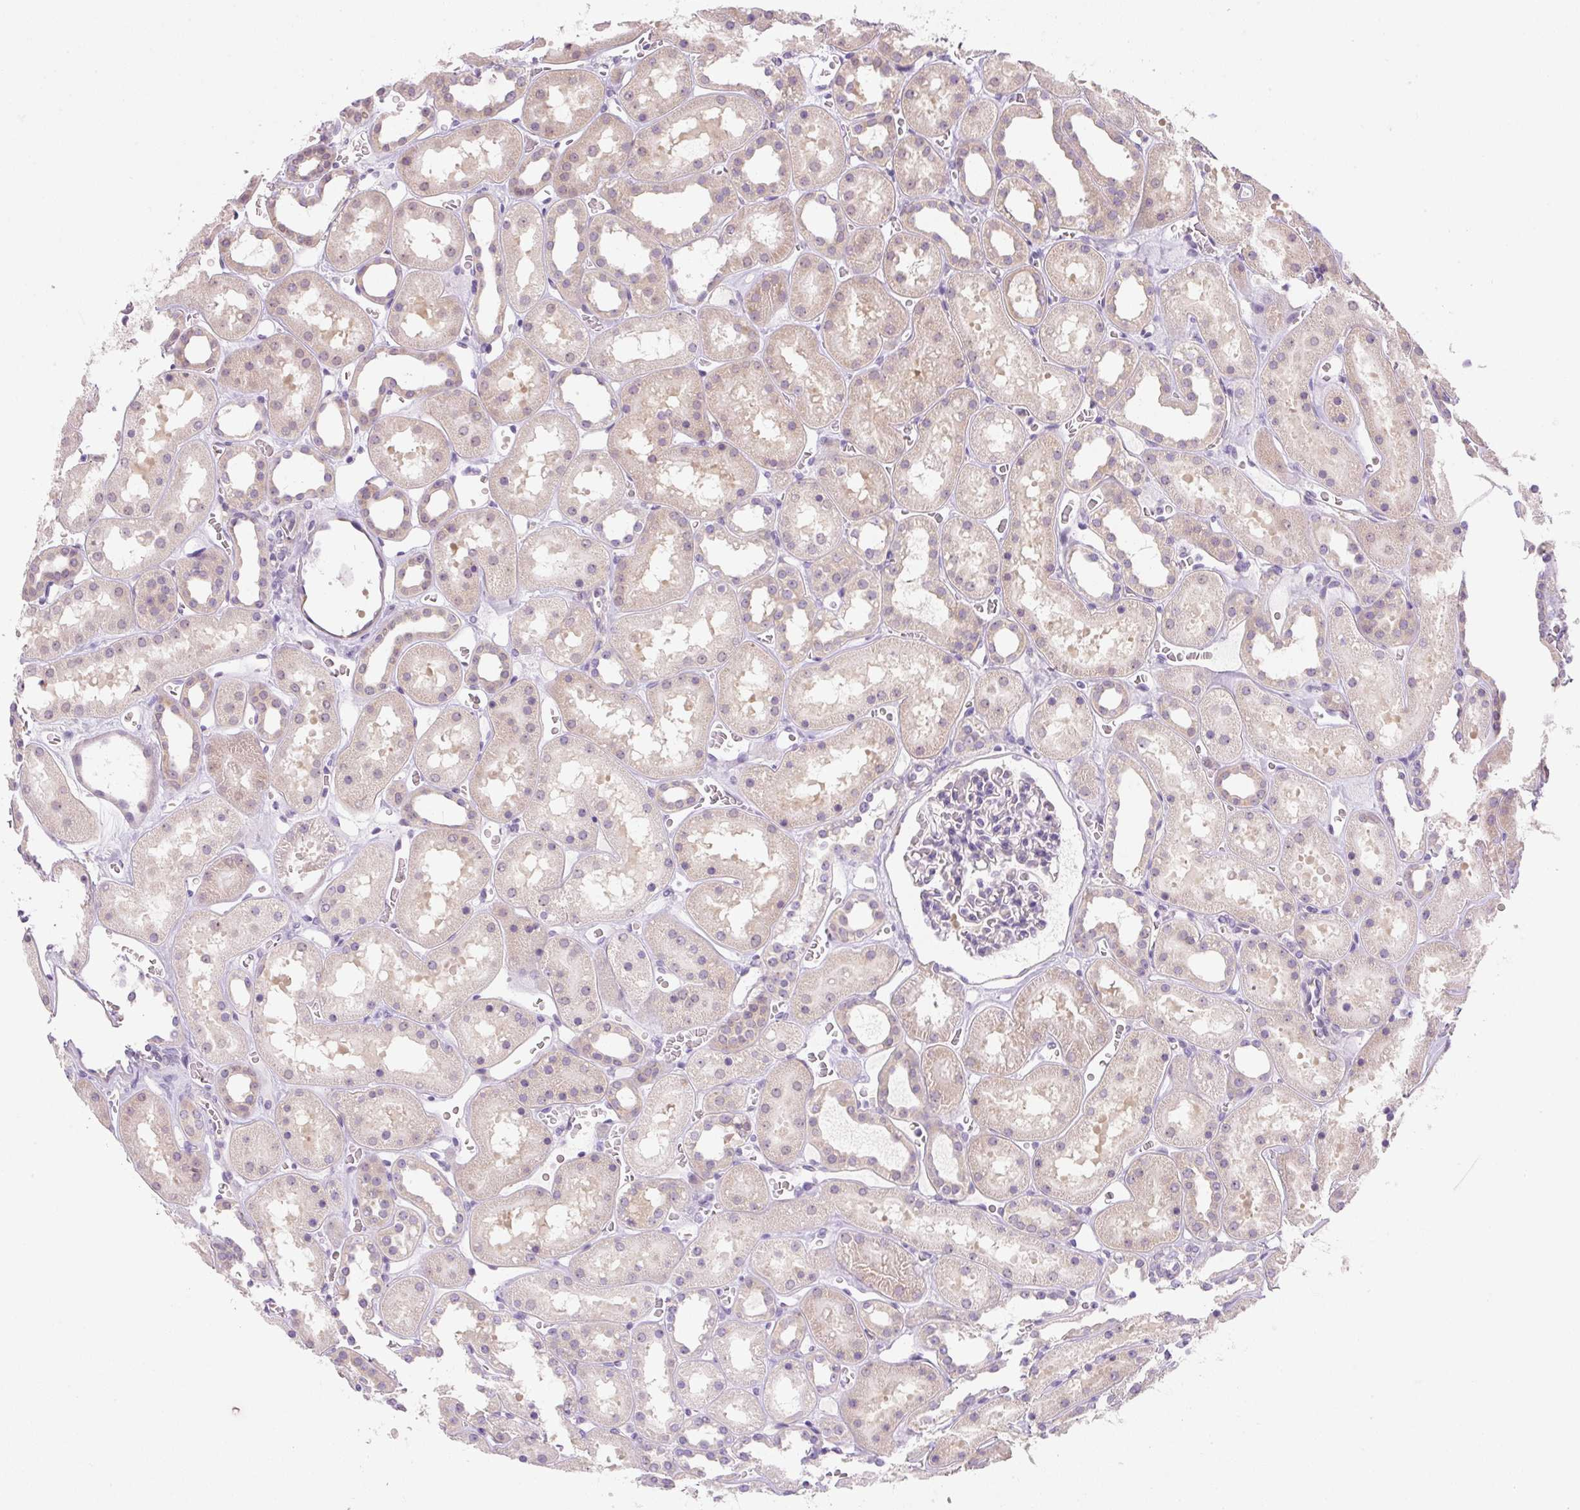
{"staining": {"intensity": "negative", "quantity": "none", "location": "none"}, "tissue": "kidney", "cell_type": "Cells in glomeruli", "image_type": "normal", "snomed": [{"axis": "morphology", "description": "Normal tissue, NOS"}, {"axis": "topography", "description": "Kidney"}], "caption": "Immunohistochemical staining of normal human kidney demonstrates no significant positivity in cells in glomeruli.", "gene": "RPL18A", "patient": {"sex": "female", "age": 41}}